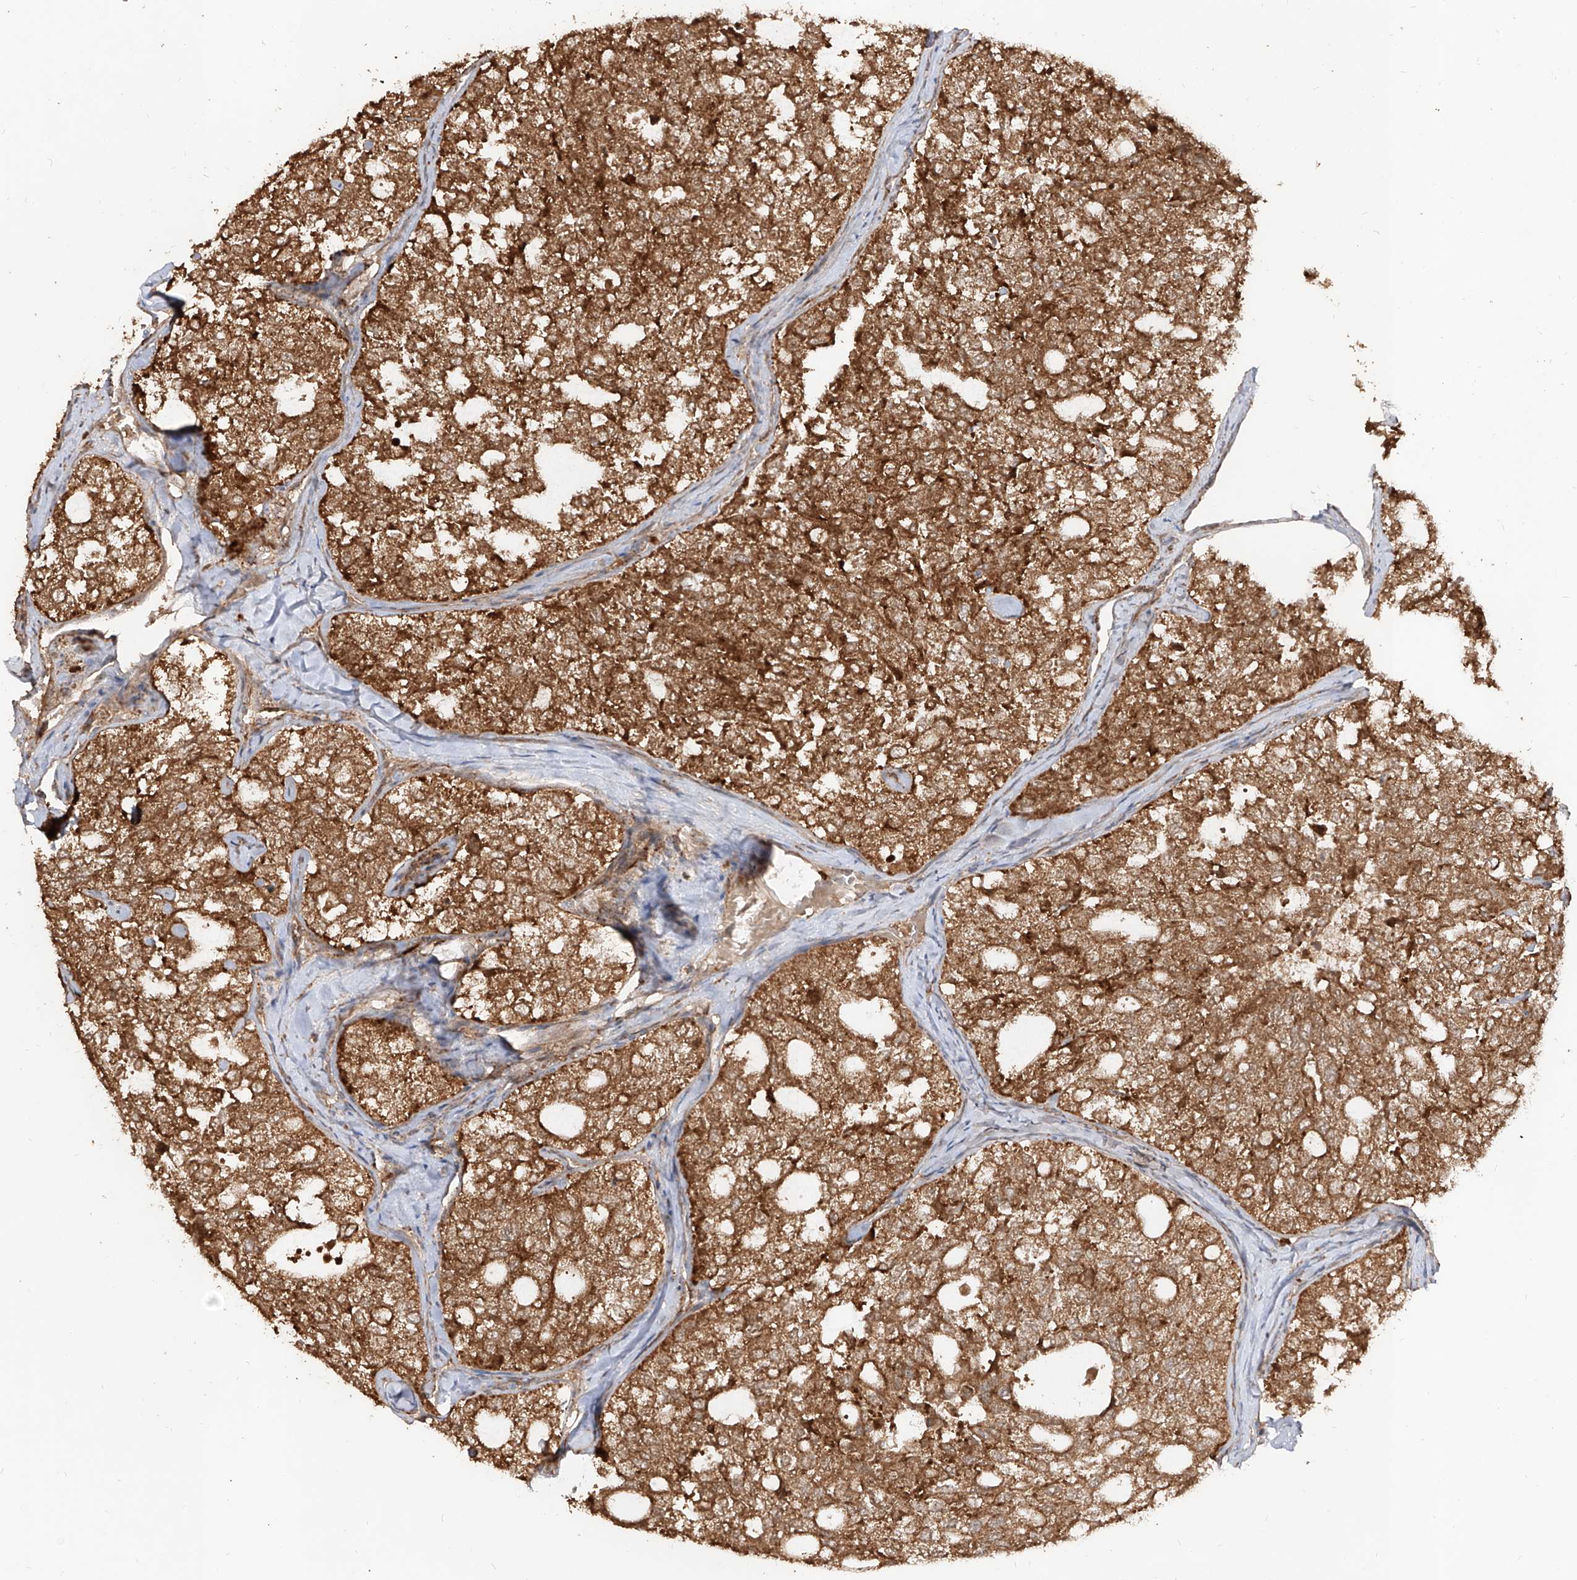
{"staining": {"intensity": "strong", "quantity": ">75%", "location": "cytoplasmic/membranous"}, "tissue": "thyroid cancer", "cell_type": "Tumor cells", "image_type": "cancer", "snomed": [{"axis": "morphology", "description": "Follicular adenoma carcinoma, NOS"}, {"axis": "topography", "description": "Thyroid gland"}], "caption": "A micrograph showing strong cytoplasmic/membranous expression in approximately >75% of tumor cells in thyroid cancer, as visualized by brown immunohistochemical staining.", "gene": "AIM2", "patient": {"sex": "male", "age": 75}}